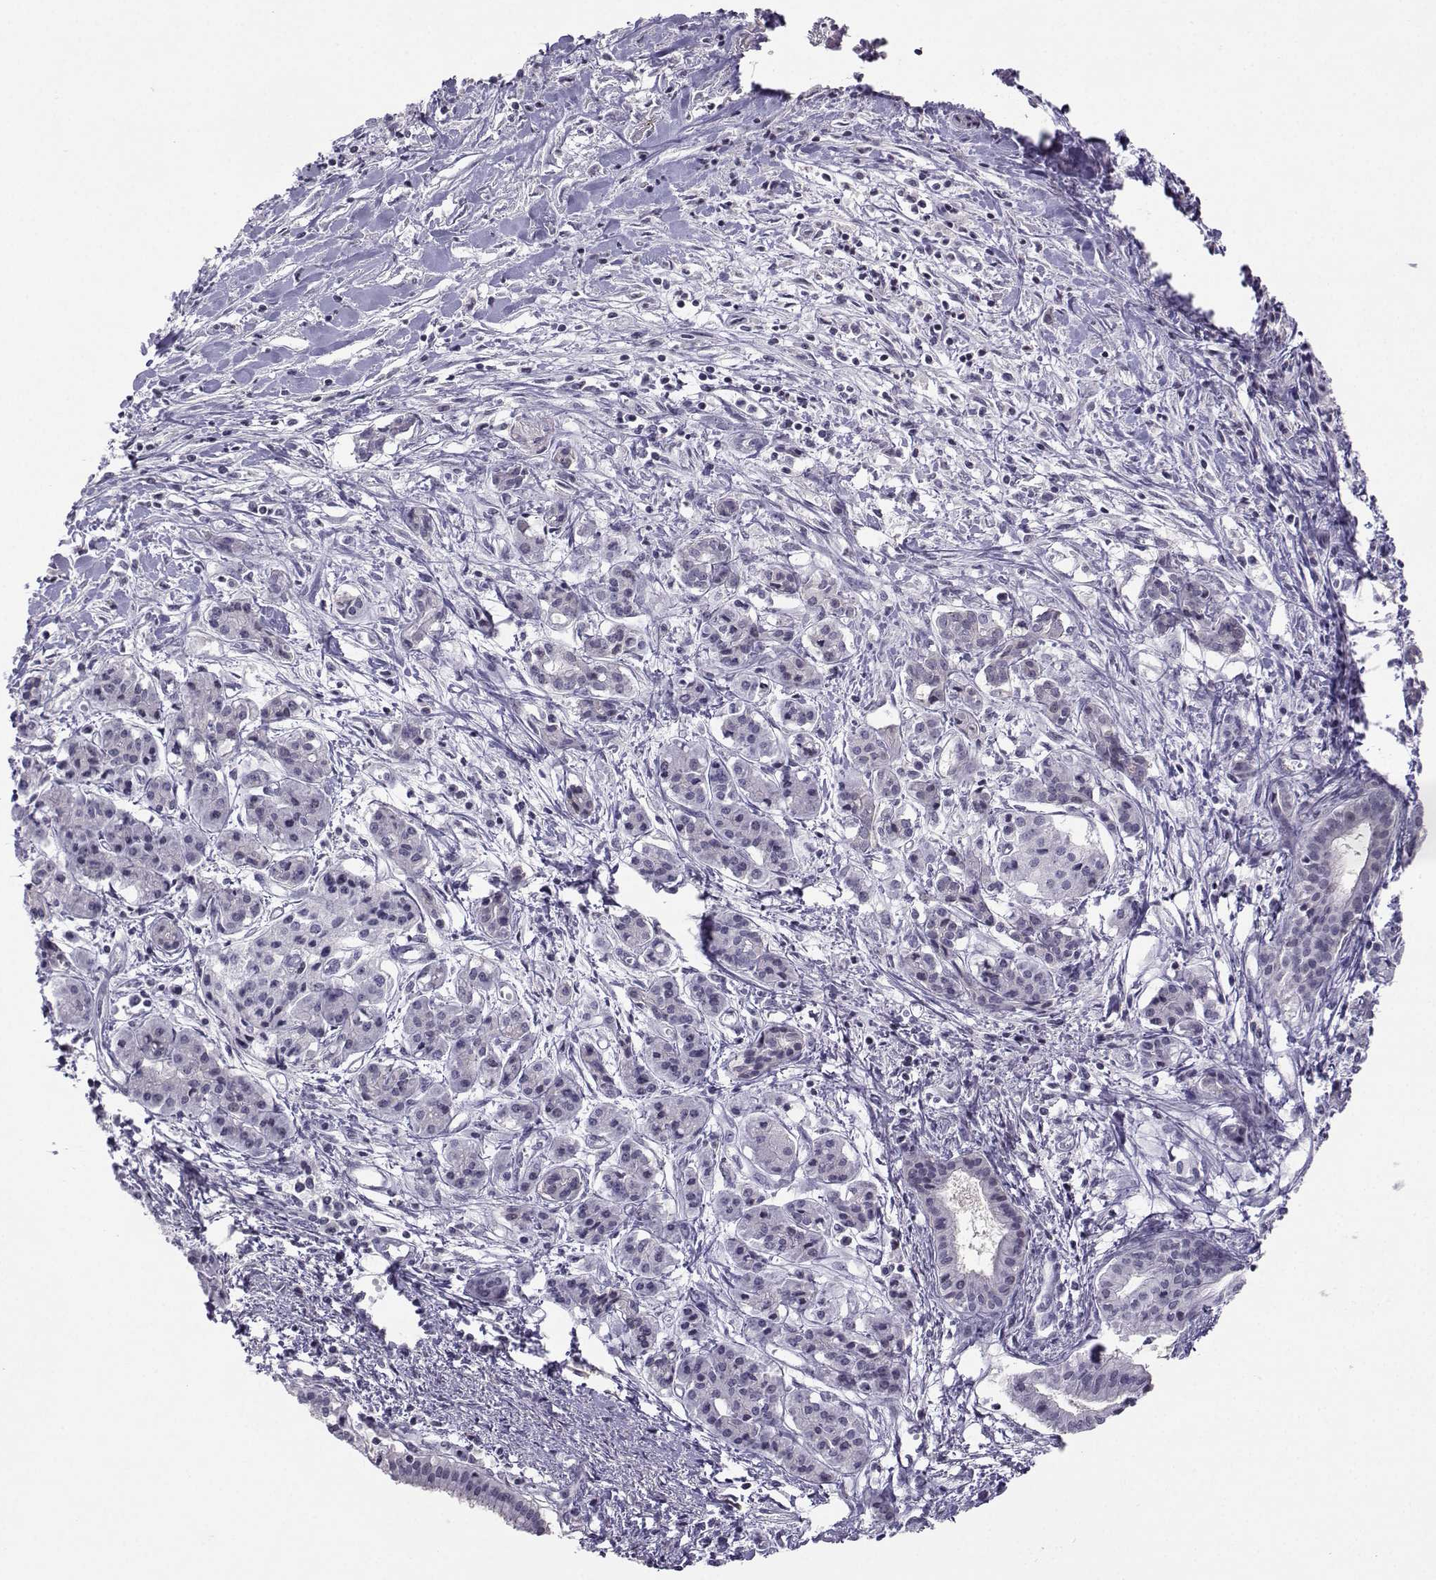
{"staining": {"intensity": "negative", "quantity": "none", "location": "none"}, "tissue": "pancreatic cancer", "cell_type": "Tumor cells", "image_type": "cancer", "snomed": [{"axis": "morphology", "description": "Adenocarcinoma, NOS"}, {"axis": "topography", "description": "Pancreas"}], "caption": "A micrograph of human pancreatic adenocarcinoma is negative for staining in tumor cells.", "gene": "LHX1", "patient": {"sex": "male", "age": 48}}